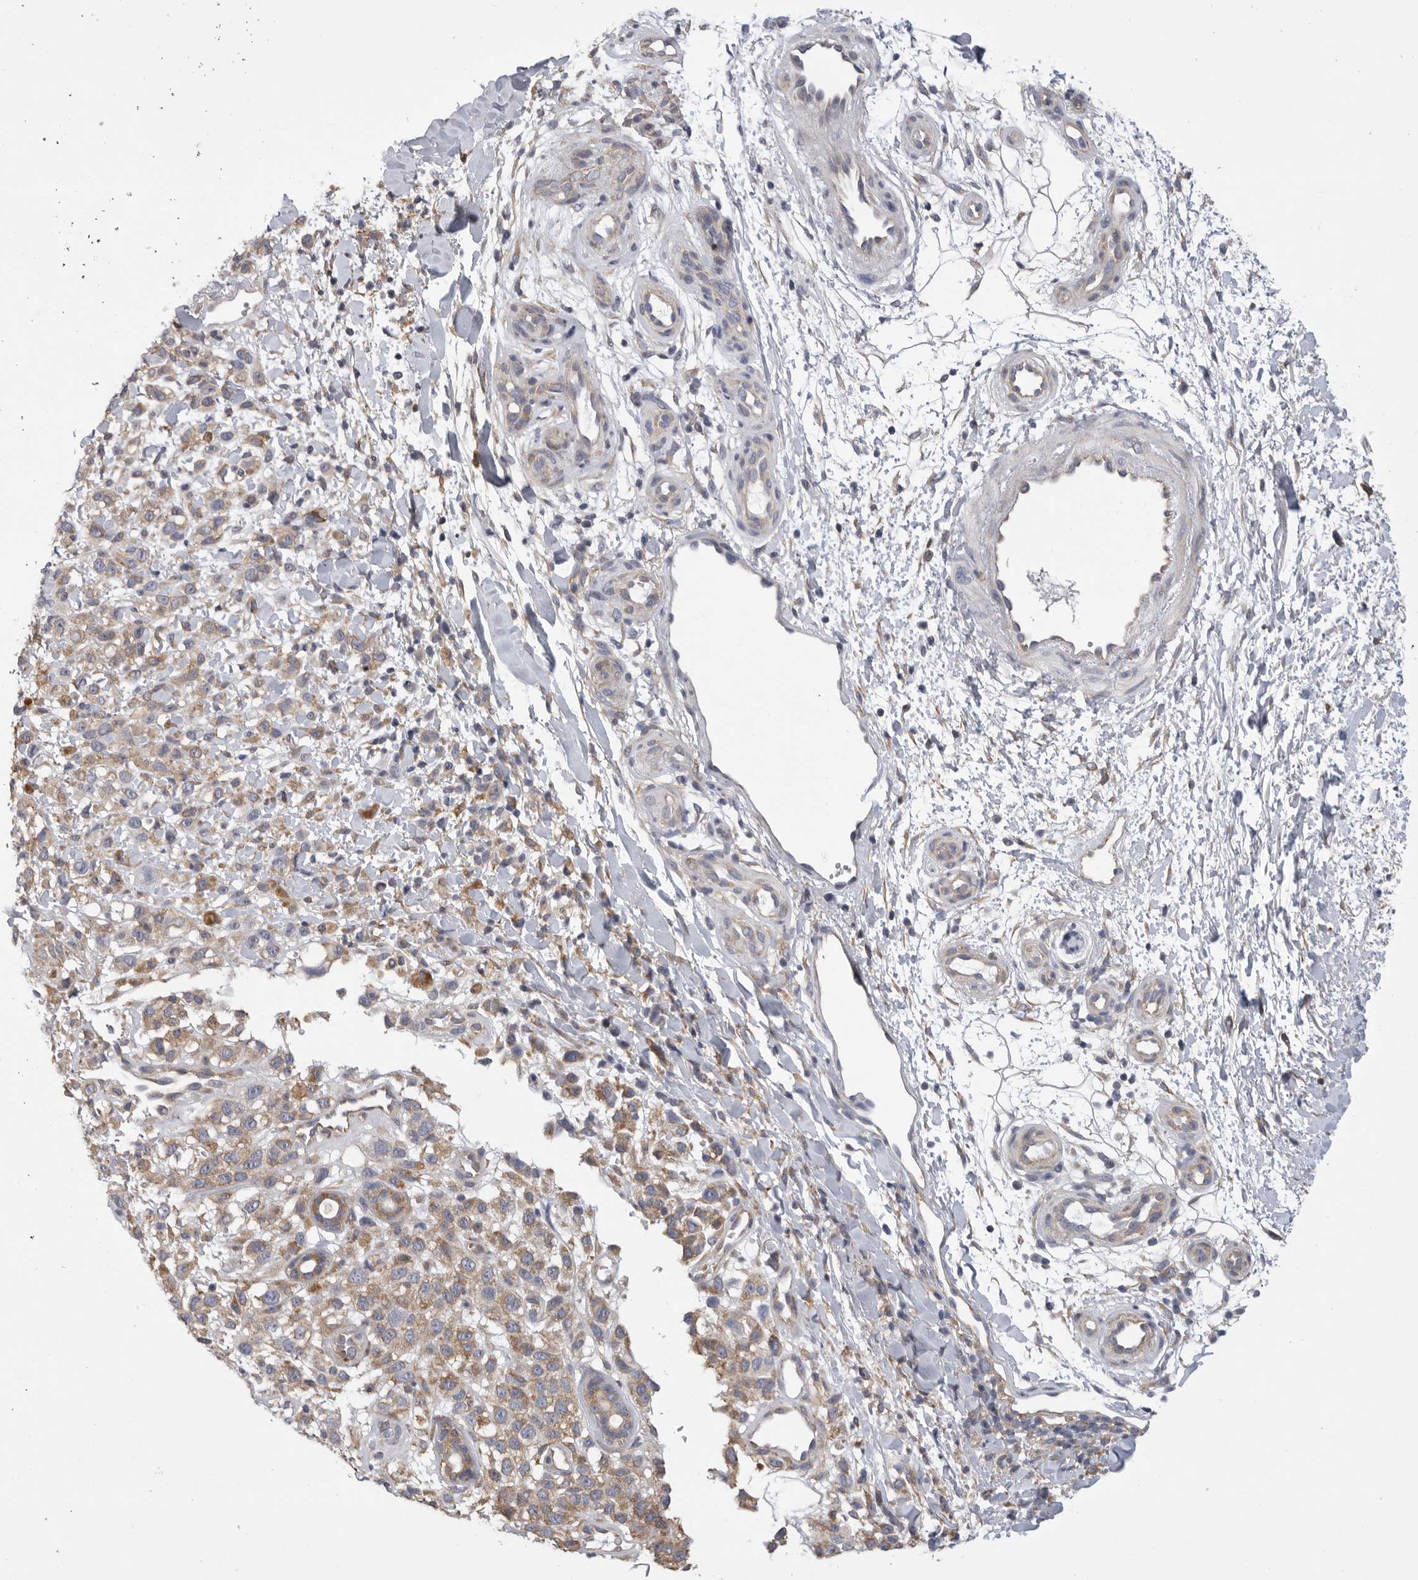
{"staining": {"intensity": "moderate", "quantity": ">75%", "location": "cytoplasmic/membranous"}, "tissue": "melanoma", "cell_type": "Tumor cells", "image_type": "cancer", "snomed": [{"axis": "morphology", "description": "Malignant melanoma, Metastatic site"}, {"axis": "topography", "description": "Skin"}], "caption": "Human melanoma stained with a protein marker shows moderate staining in tumor cells.", "gene": "FBXO43", "patient": {"sex": "female", "age": 72}}